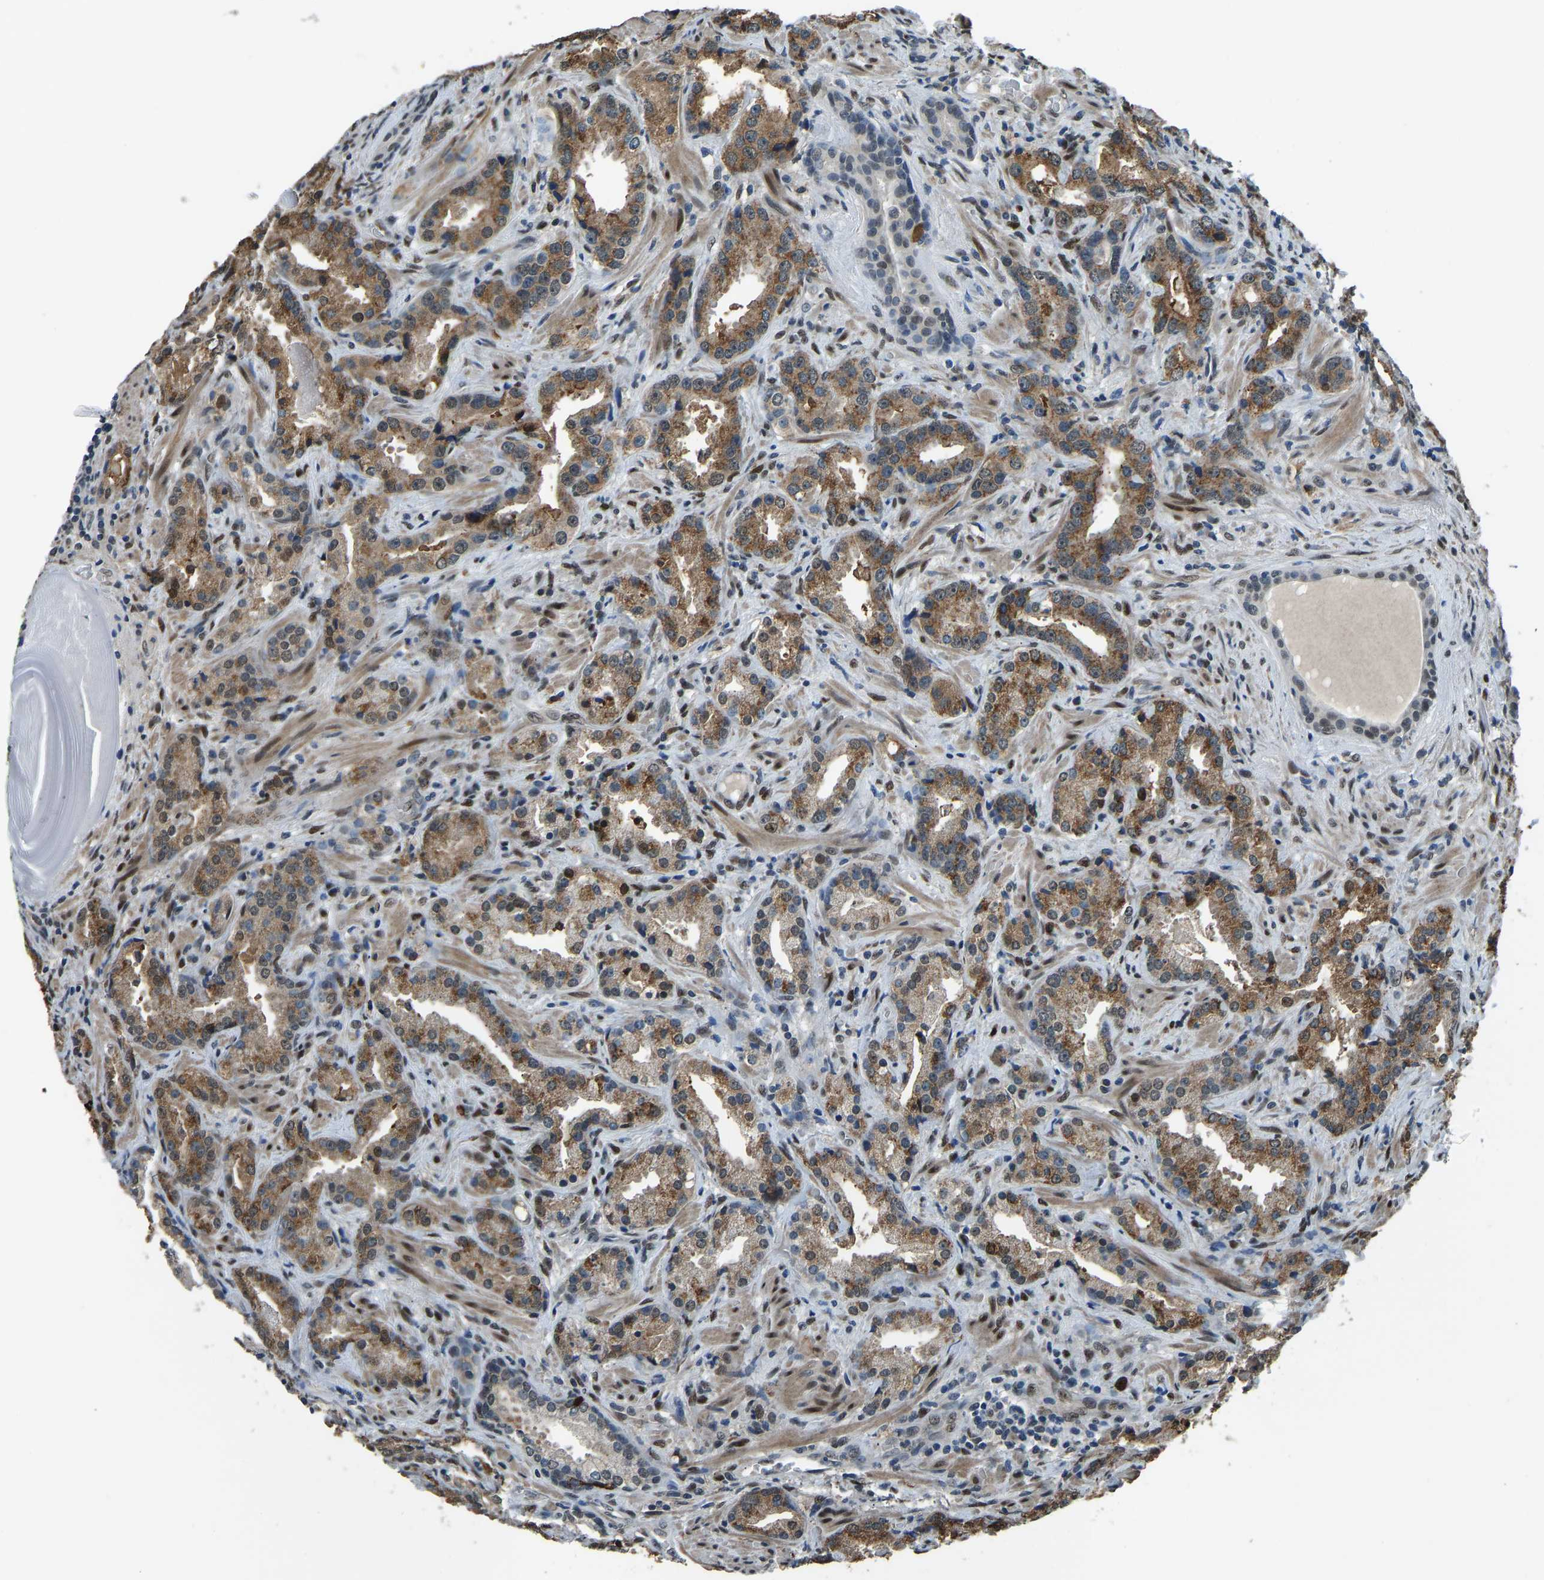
{"staining": {"intensity": "moderate", "quantity": ">75%", "location": "cytoplasmic/membranous"}, "tissue": "prostate cancer", "cell_type": "Tumor cells", "image_type": "cancer", "snomed": [{"axis": "morphology", "description": "Adenocarcinoma, High grade"}, {"axis": "topography", "description": "Prostate"}], "caption": "Immunohistochemistry histopathology image of neoplastic tissue: human prostate cancer stained using immunohistochemistry (IHC) displays medium levels of moderate protein expression localized specifically in the cytoplasmic/membranous of tumor cells, appearing as a cytoplasmic/membranous brown color.", "gene": "FOS", "patient": {"sex": "male", "age": 63}}